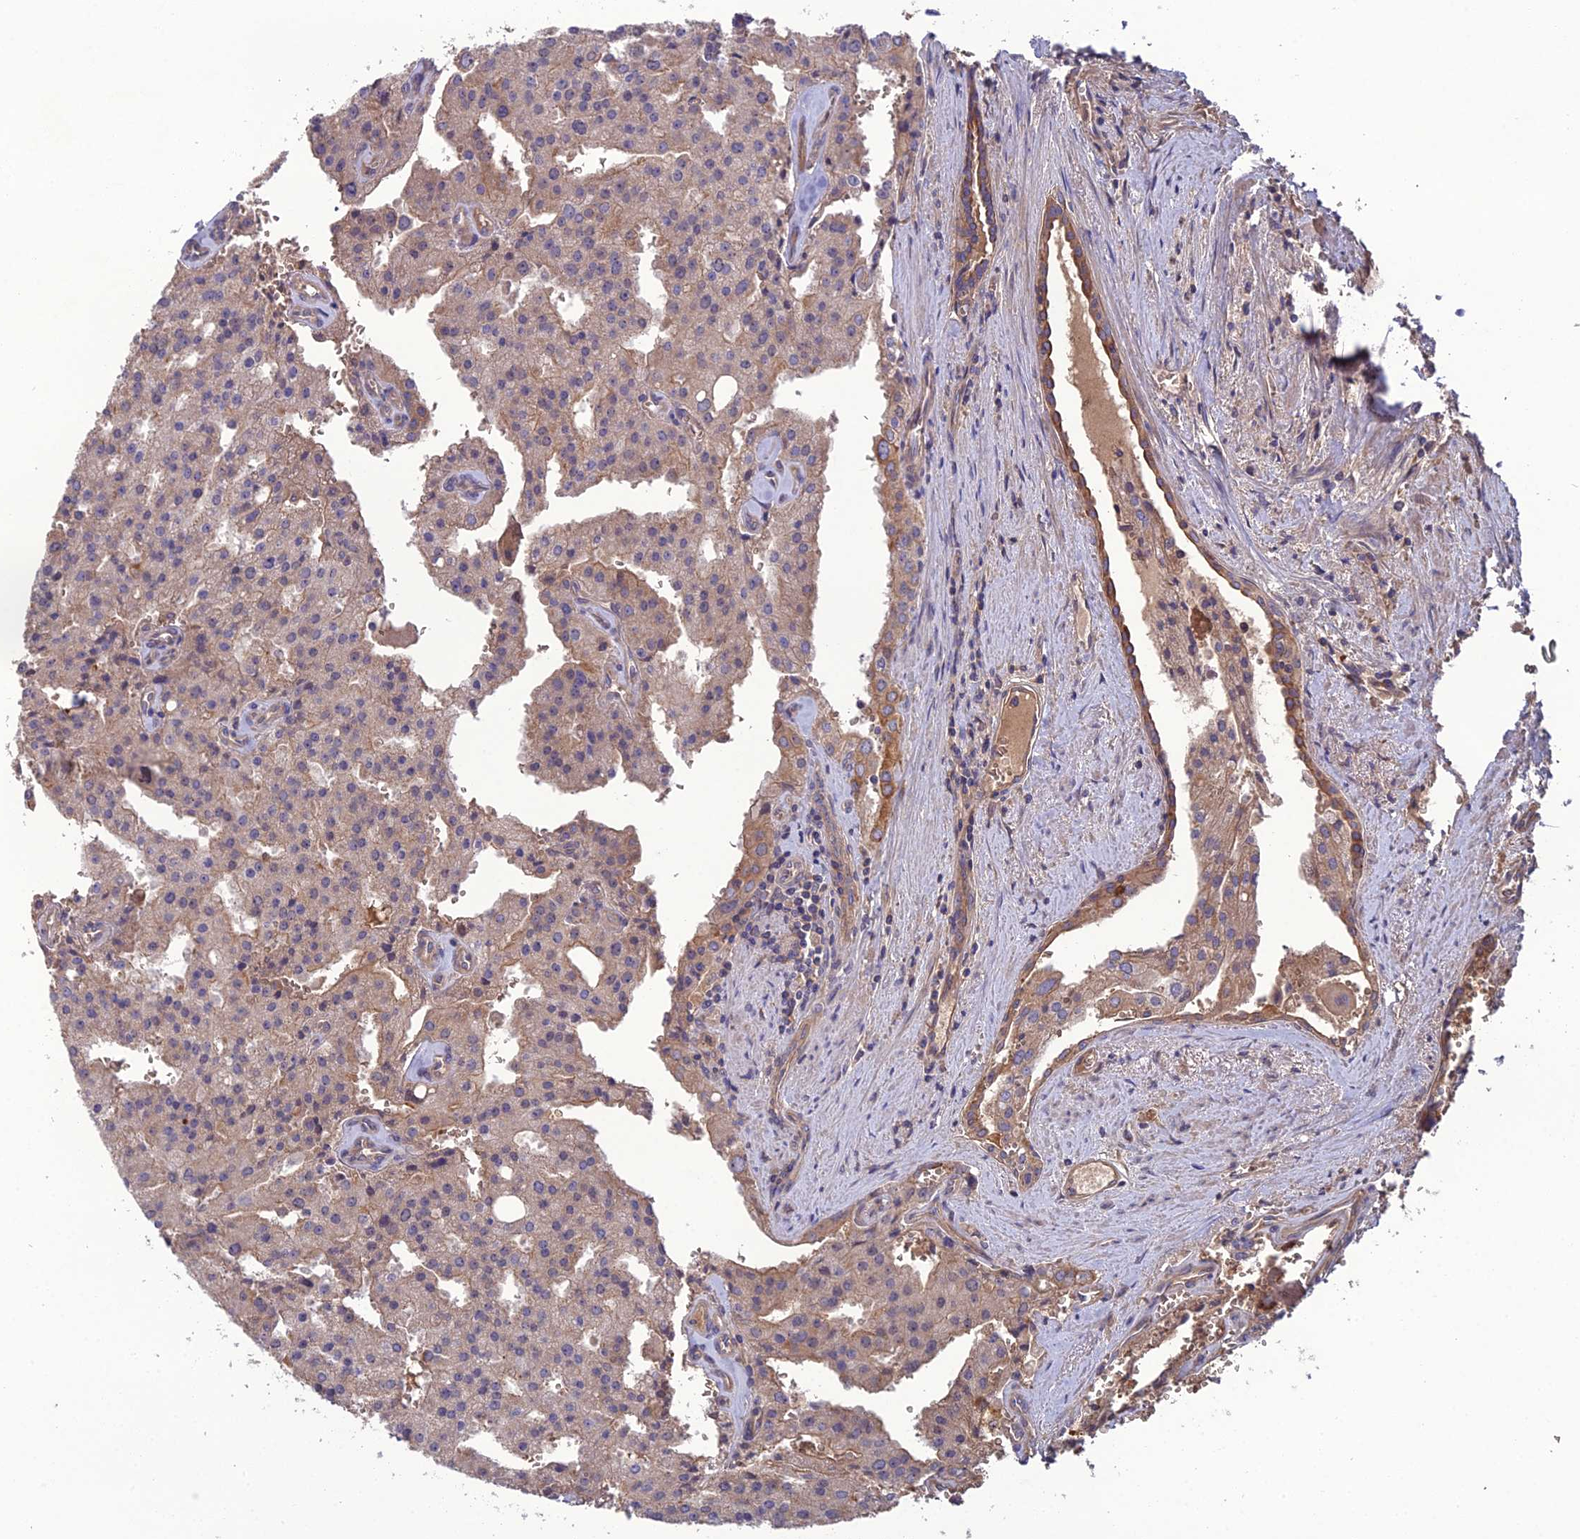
{"staining": {"intensity": "weak", "quantity": "<25%", "location": "cytoplasmic/membranous"}, "tissue": "prostate cancer", "cell_type": "Tumor cells", "image_type": "cancer", "snomed": [{"axis": "morphology", "description": "Adenocarcinoma, High grade"}, {"axis": "topography", "description": "Prostate"}], "caption": "There is no significant expression in tumor cells of prostate adenocarcinoma (high-grade). (DAB immunohistochemistry (IHC), high magnification).", "gene": "GALR2", "patient": {"sex": "male", "age": 68}}